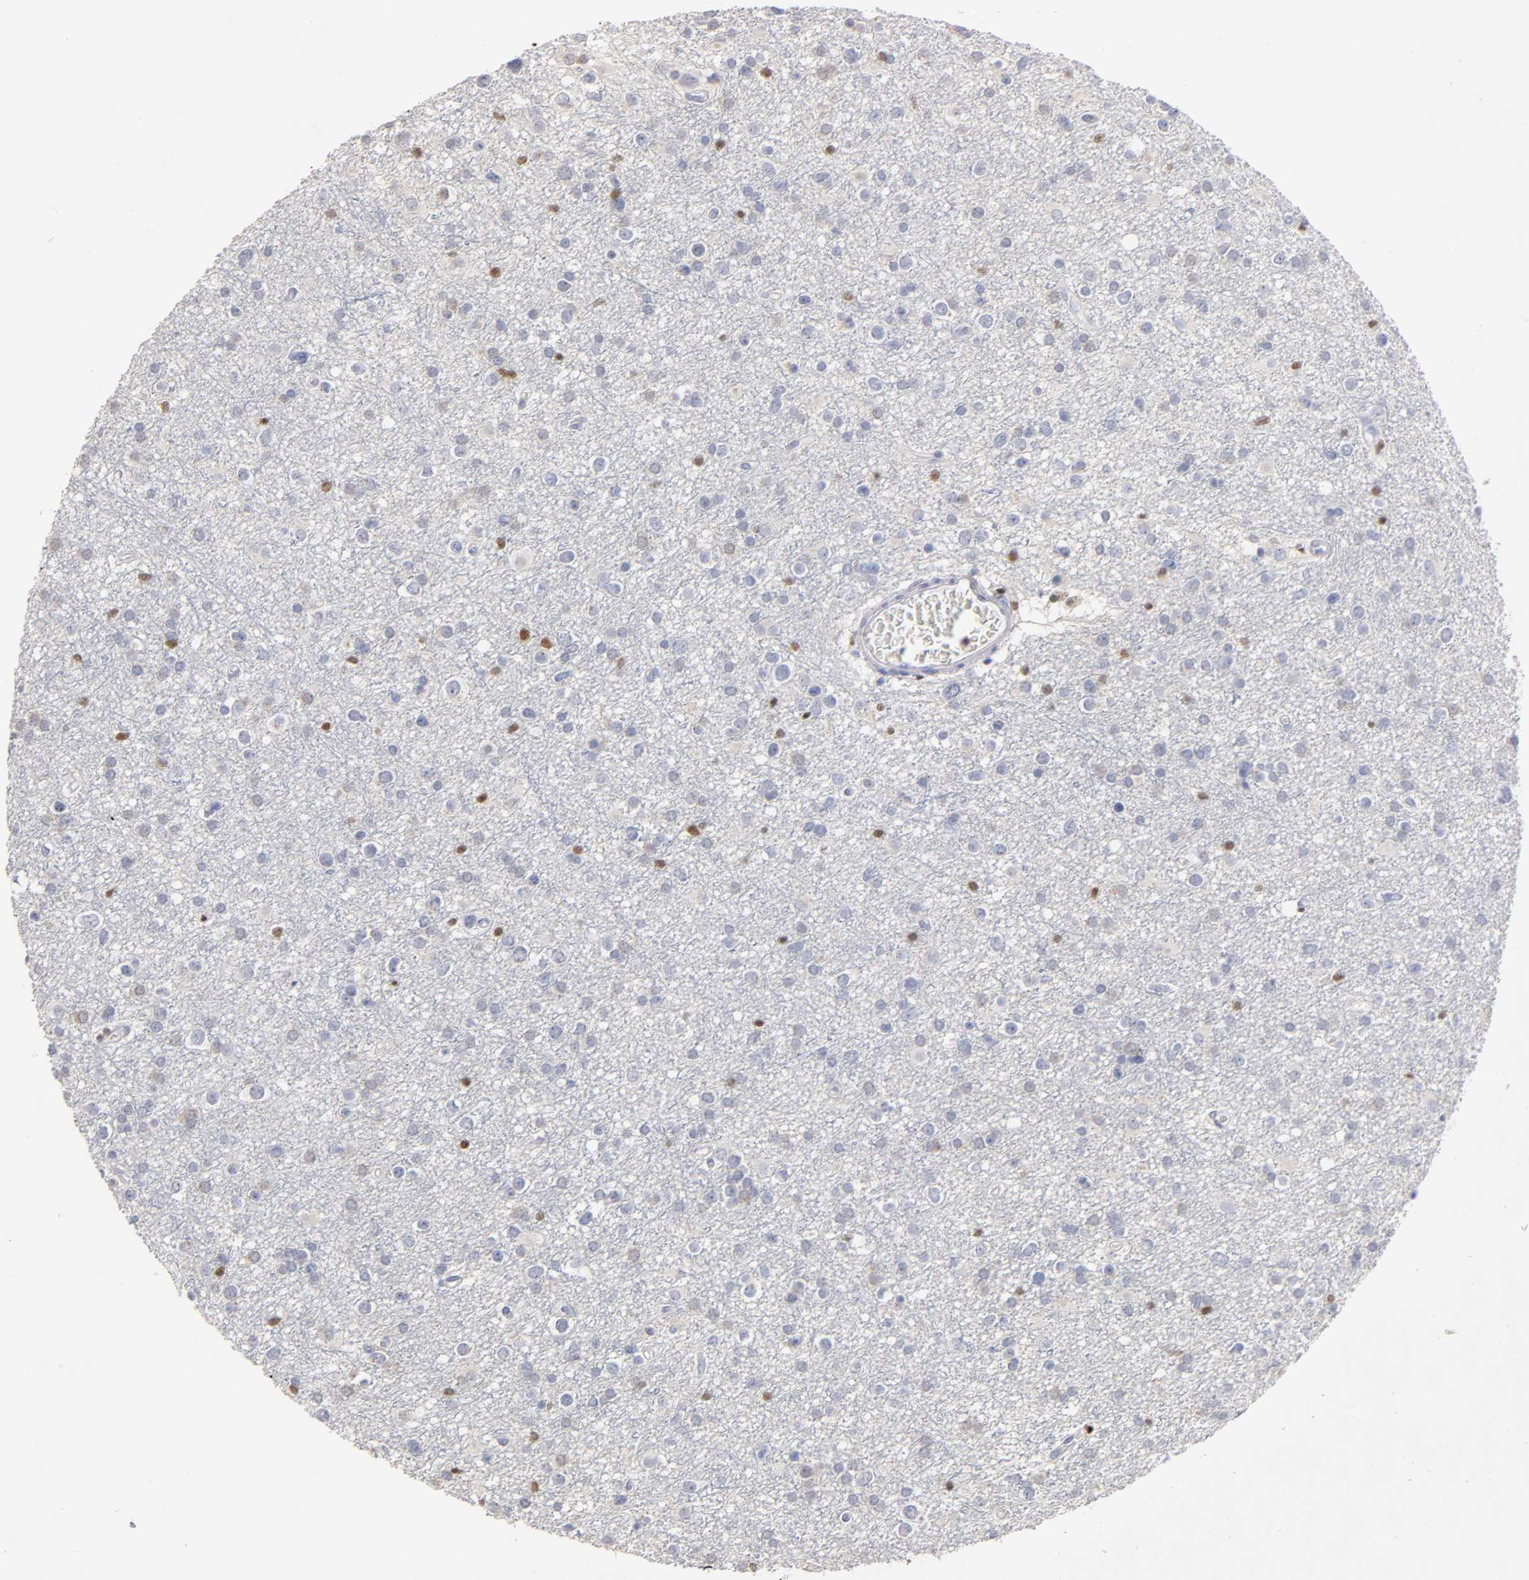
{"staining": {"intensity": "moderate", "quantity": "<25%", "location": "nuclear"}, "tissue": "glioma", "cell_type": "Tumor cells", "image_type": "cancer", "snomed": [{"axis": "morphology", "description": "Glioma, malignant, Low grade"}, {"axis": "topography", "description": "Brain"}], "caption": "This micrograph shows immunohistochemistry (IHC) staining of human low-grade glioma (malignant), with low moderate nuclear staining in about <25% of tumor cells.", "gene": "RUNX1", "patient": {"sex": "male", "age": 42}}